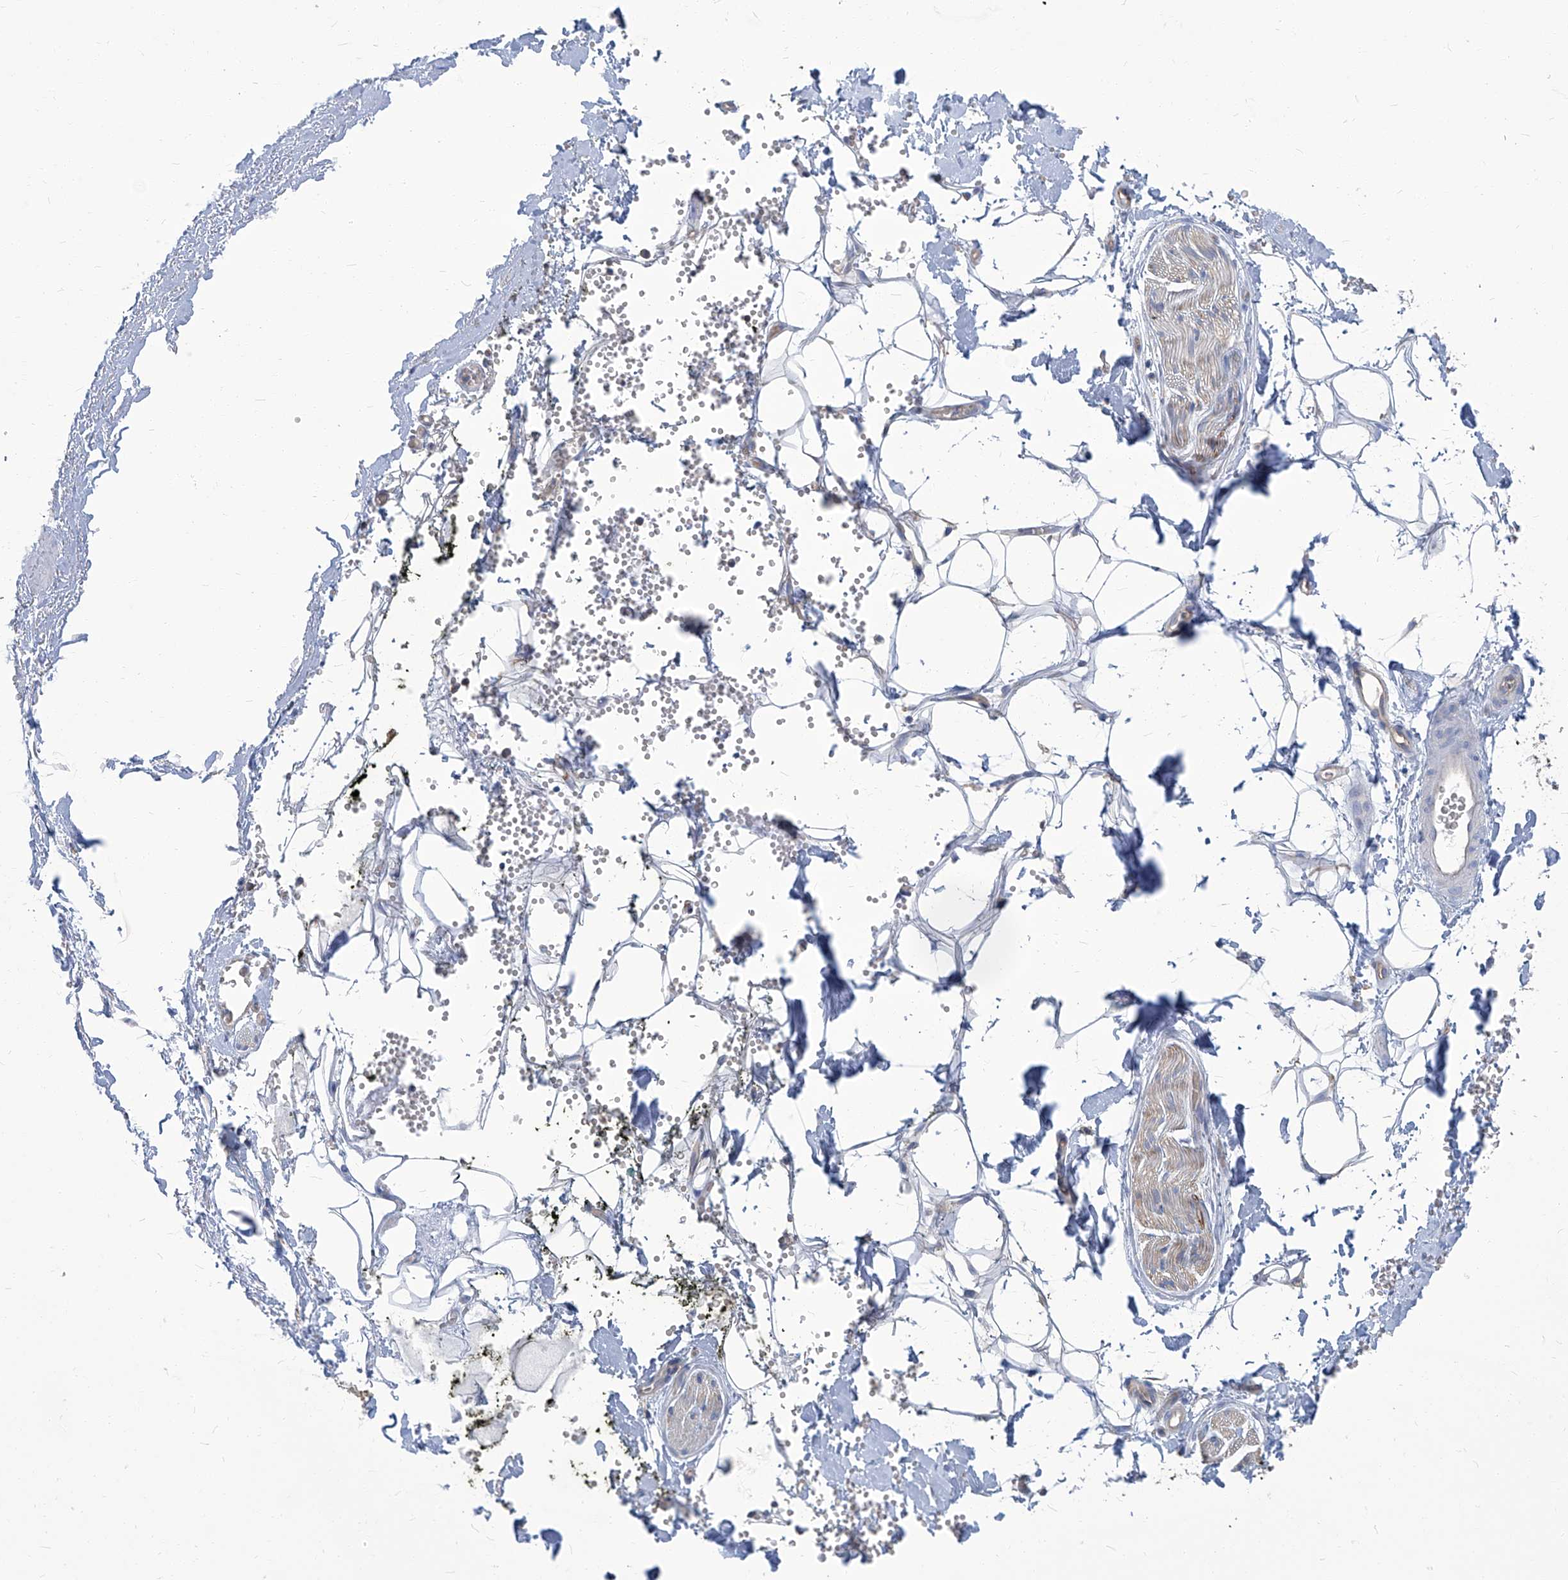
{"staining": {"intensity": "negative", "quantity": "none", "location": "none"}, "tissue": "adipose tissue", "cell_type": "Adipocytes", "image_type": "normal", "snomed": [{"axis": "morphology", "description": "Normal tissue, NOS"}, {"axis": "morphology", "description": "Adenocarcinoma, NOS"}, {"axis": "topography", "description": "Pancreas"}, {"axis": "topography", "description": "Peripheral nerve tissue"}], "caption": "Immunohistochemistry histopathology image of unremarkable adipose tissue: human adipose tissue stained with DAB (3,3'-diaminobenzidine) exhibits no significant protein staining in adipocytes. (DAB IHC with hematoxylin counter stain).", "gene": "PFKL", "patient": {"sex": "male", "age": 59}}